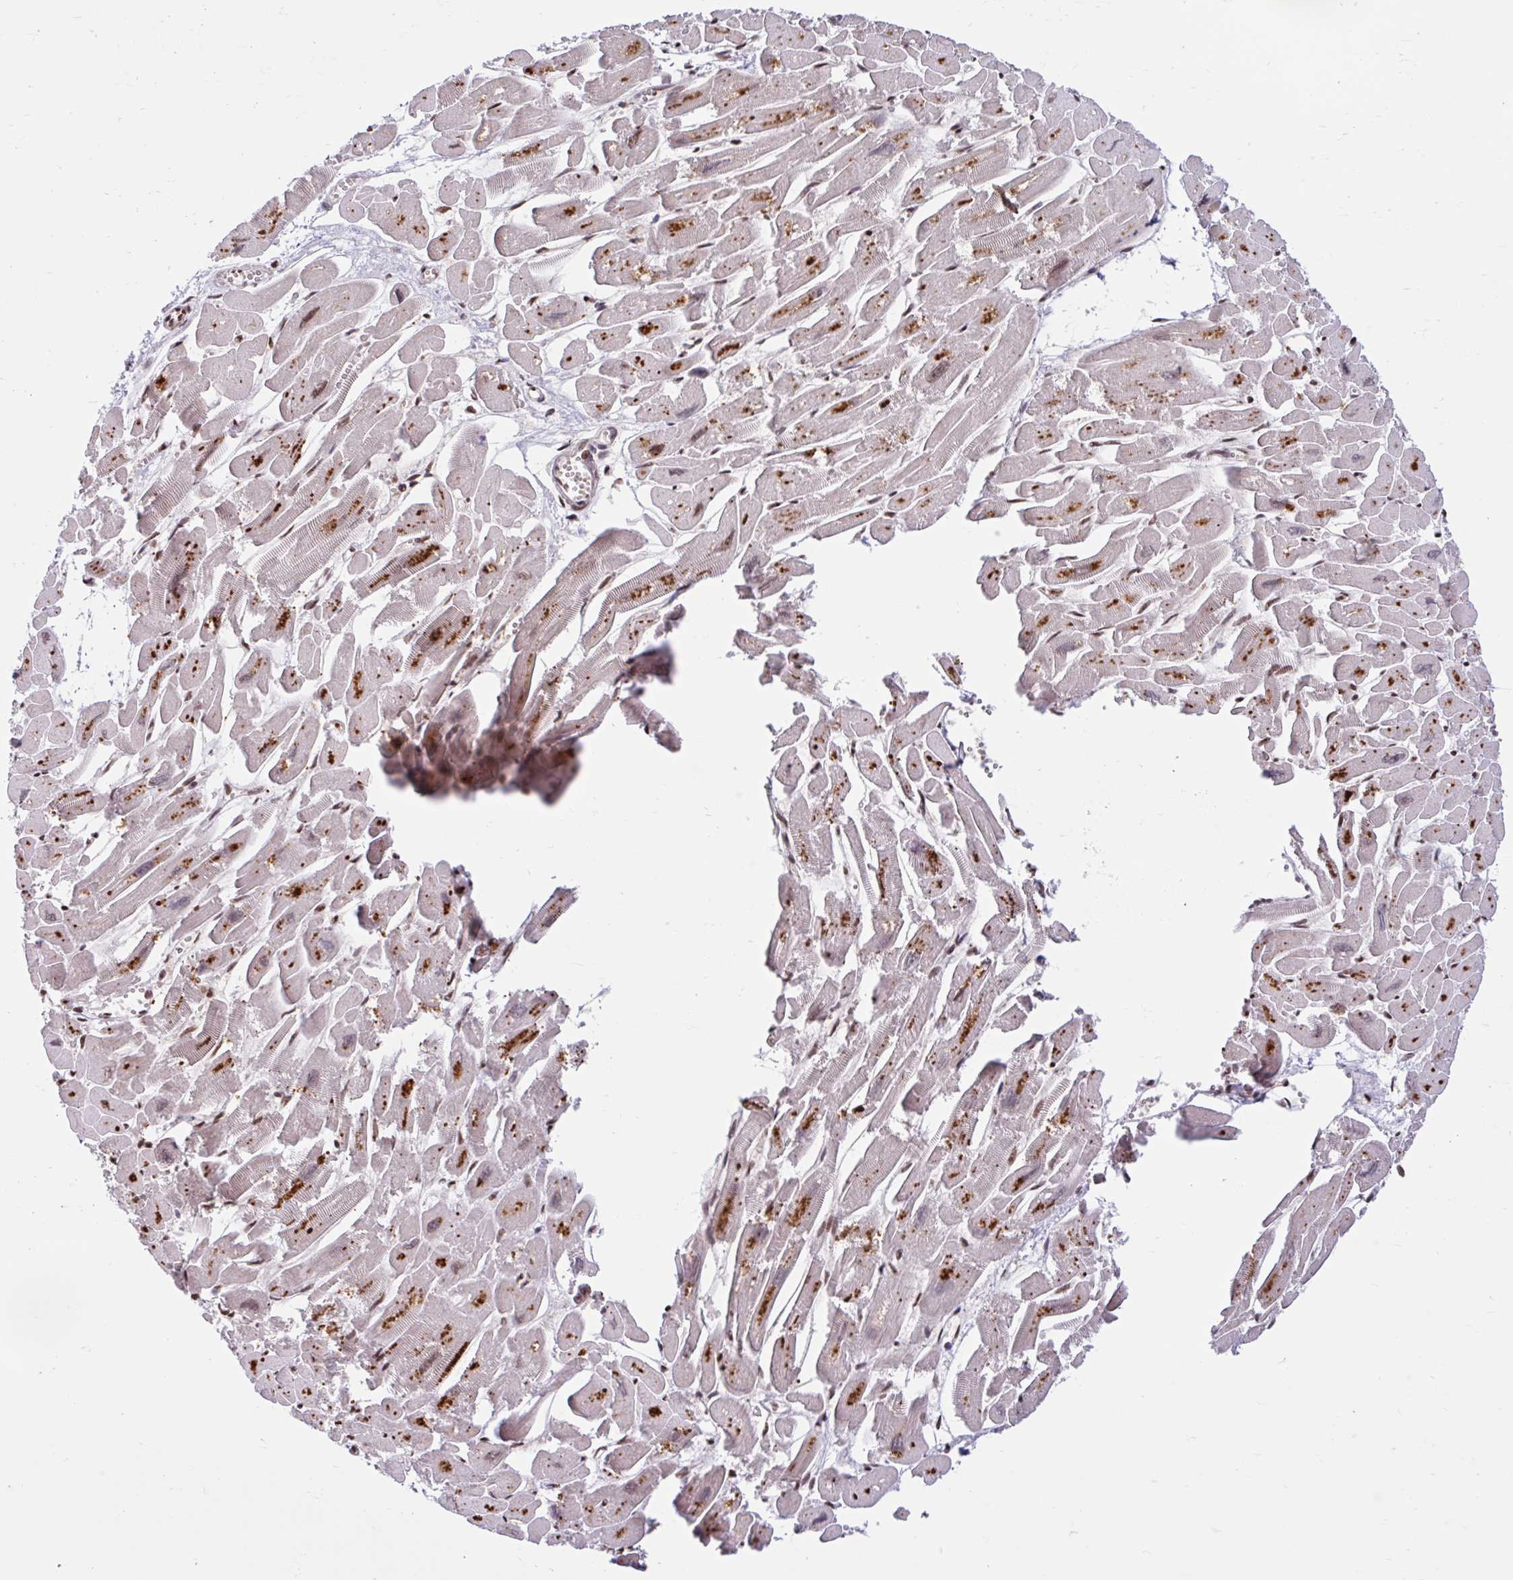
{"staining": {"intensity": "strong", "quantity": ">75%", "location": "cytoplasmic/membranous,nuclear"}, "tissue": "heart muscle", "cell_type": "Cardiomyocytes", "image_type": "normal", "snomed": [{"axis": "morphology", "description": "Normal tissue, NOS"}, {"axis": "topography", "description": "Heart"}], "caption": "A brown stain labels strong cytoplasmic/membranous,nuclear positivity of a protein in cardiomyocytes of benign heart muscle.", "gene": "ABCA9", "patient": {"sex": "male", "age": 54}}